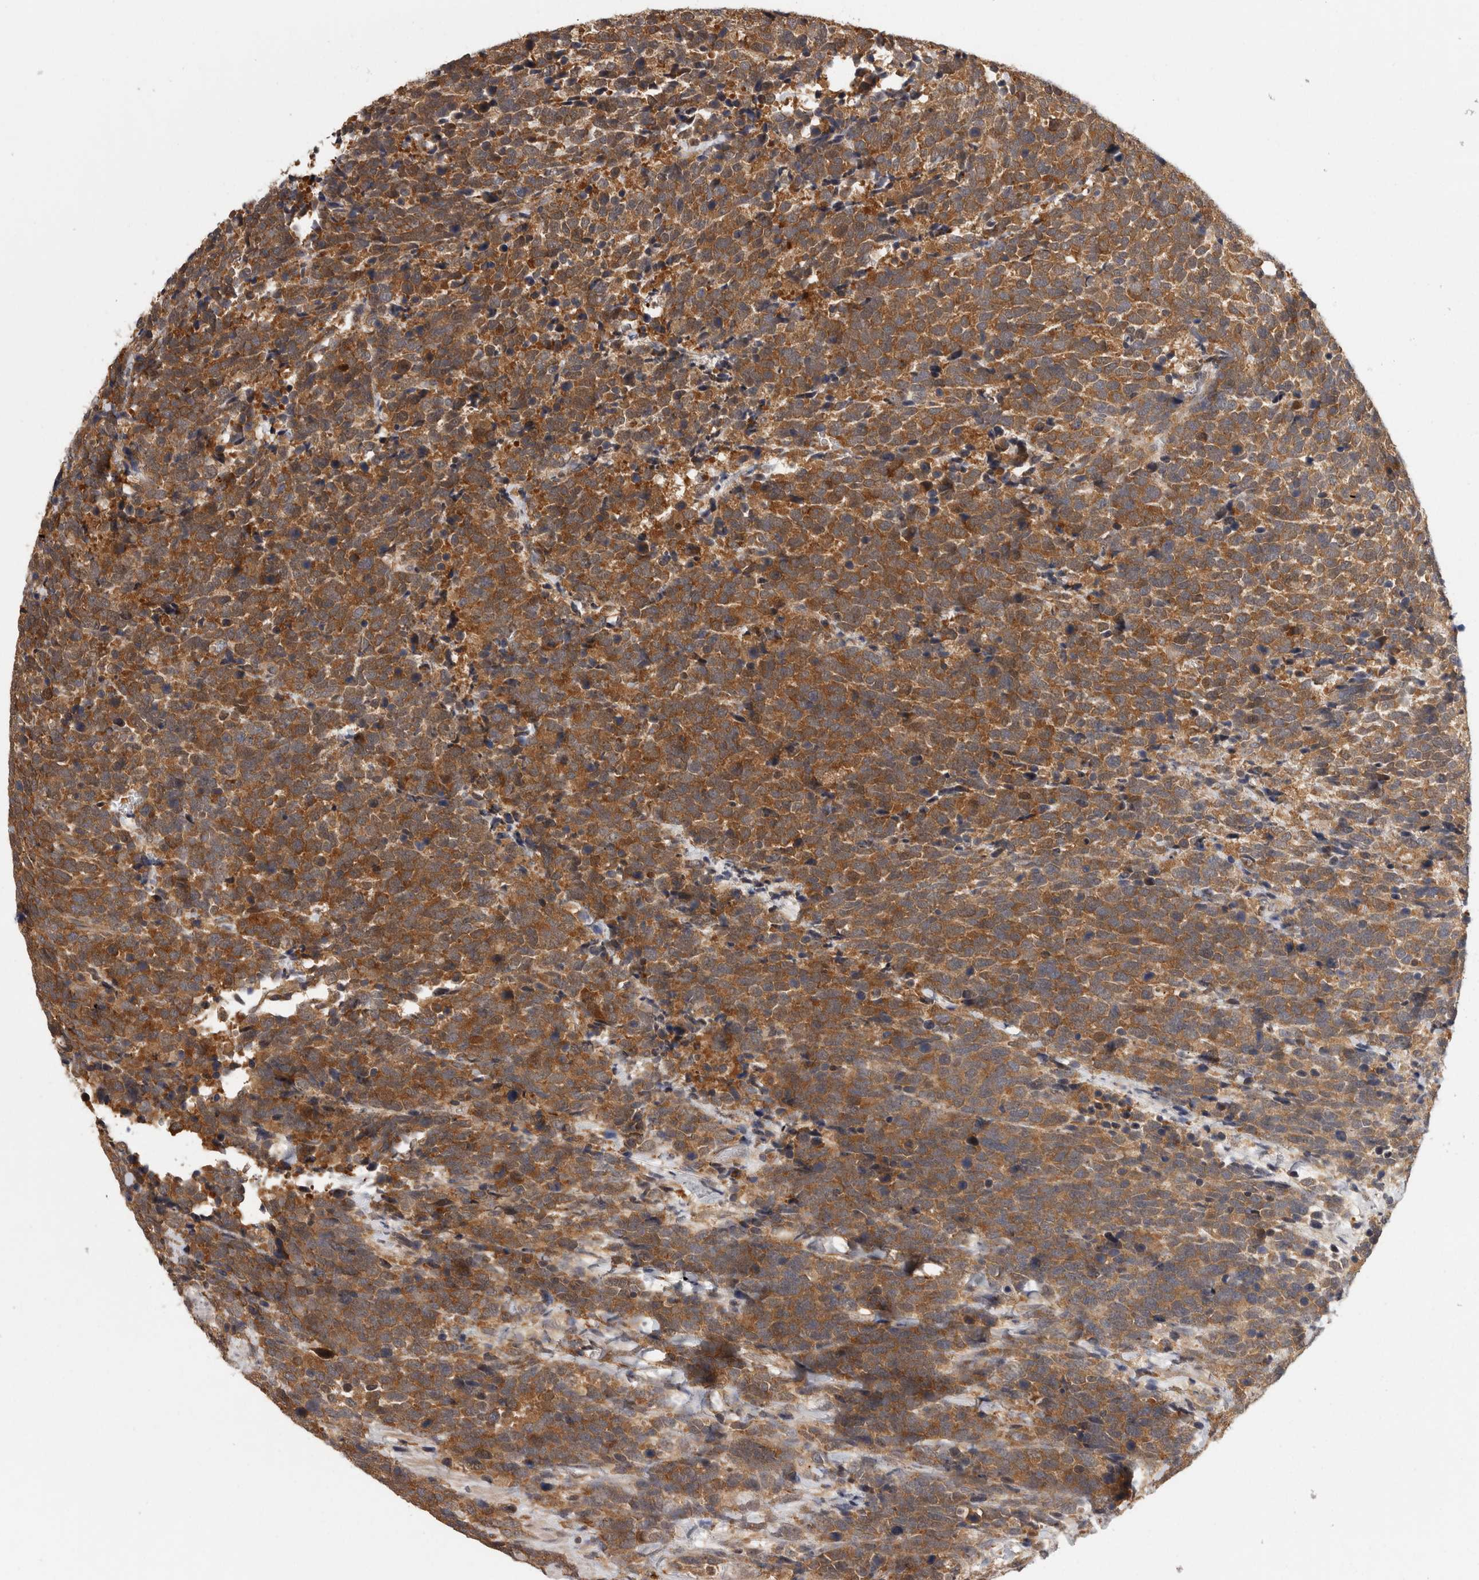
{"staining": {"intensity": "moderate", "quantity": ">75%", "location": "cytoplasmic/membranous"}, "tissue": "urothelial cancer", "cell_type": "Tumor cells", "image_type": "cancer", "snomed": [{"axis": "morphology", "description": "Urothelial carcinoma, High grade"}, {"axis": "topography", "description": "Urinary bladder"}], "caption": "IHC photomicrograph of neoplastic tissue: human urothelial cancer stained using immunohistochemistry (IHC) shows medium levels of moderate protein expression localized specifically in the cytoplasmic/membranous of tumor cells, appearing as a cytoplasmic/membranous brown color.", "gene": "ACAT2", "patient": {"sex": "female", "age": 82}}